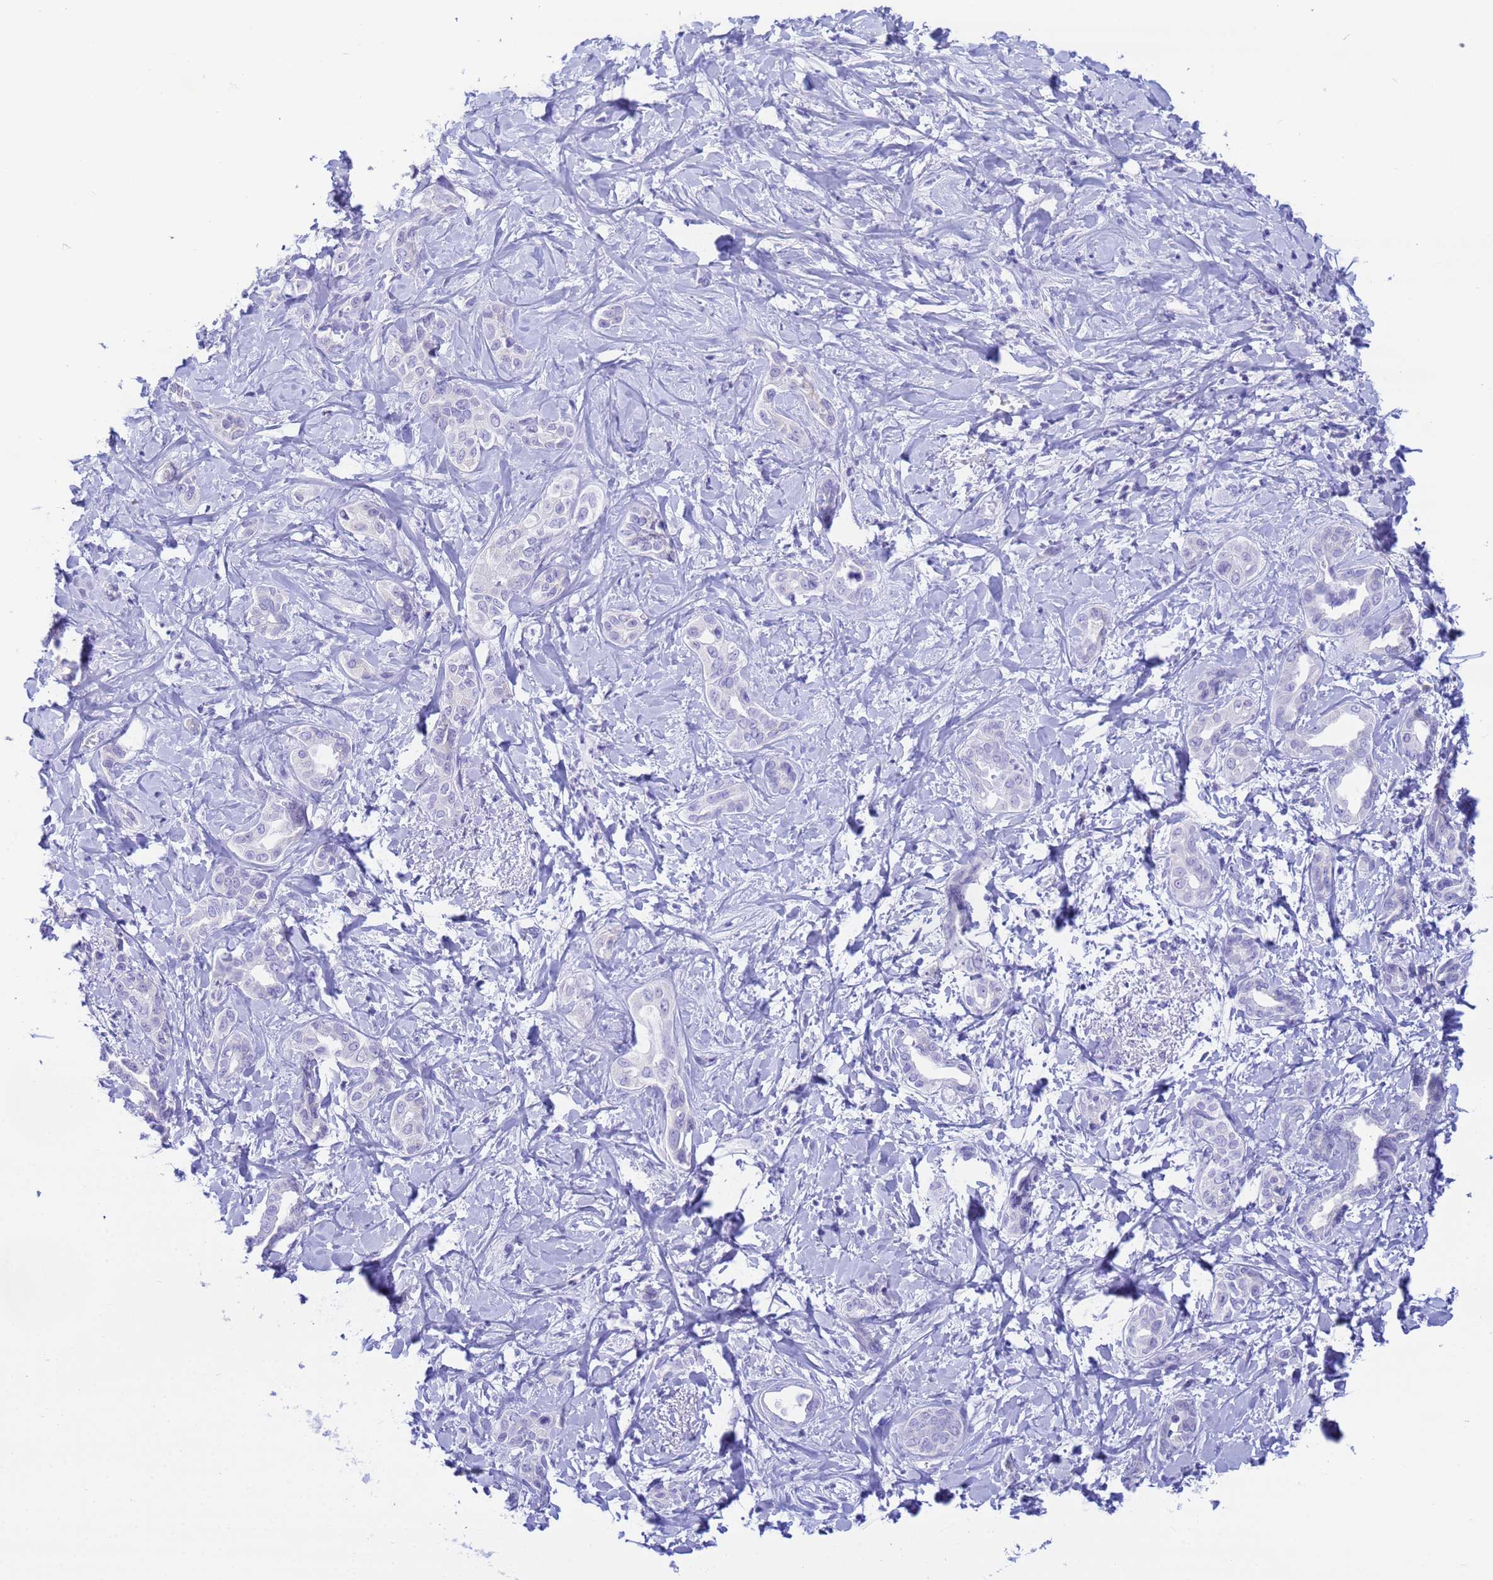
{"staining": {"intensity": "negative", "quantity": "none", "location": "none"}, "tissue": "liver cancer", "cell_type": "Tumor cells", "image_type": "cancer", "snomed": [{"axis": "morphology", "description": "Cholangiocarcinoma"}, {"axis": "topography", "description": "Liver"}], "caption": "DAB (3,3'-diaminobenzidine) immunohistochemical staining of liver cancer reveals no significant staining in tumor cells.", "gene": "AQP12A", "patient": {"sex": "female", "age": 77}}